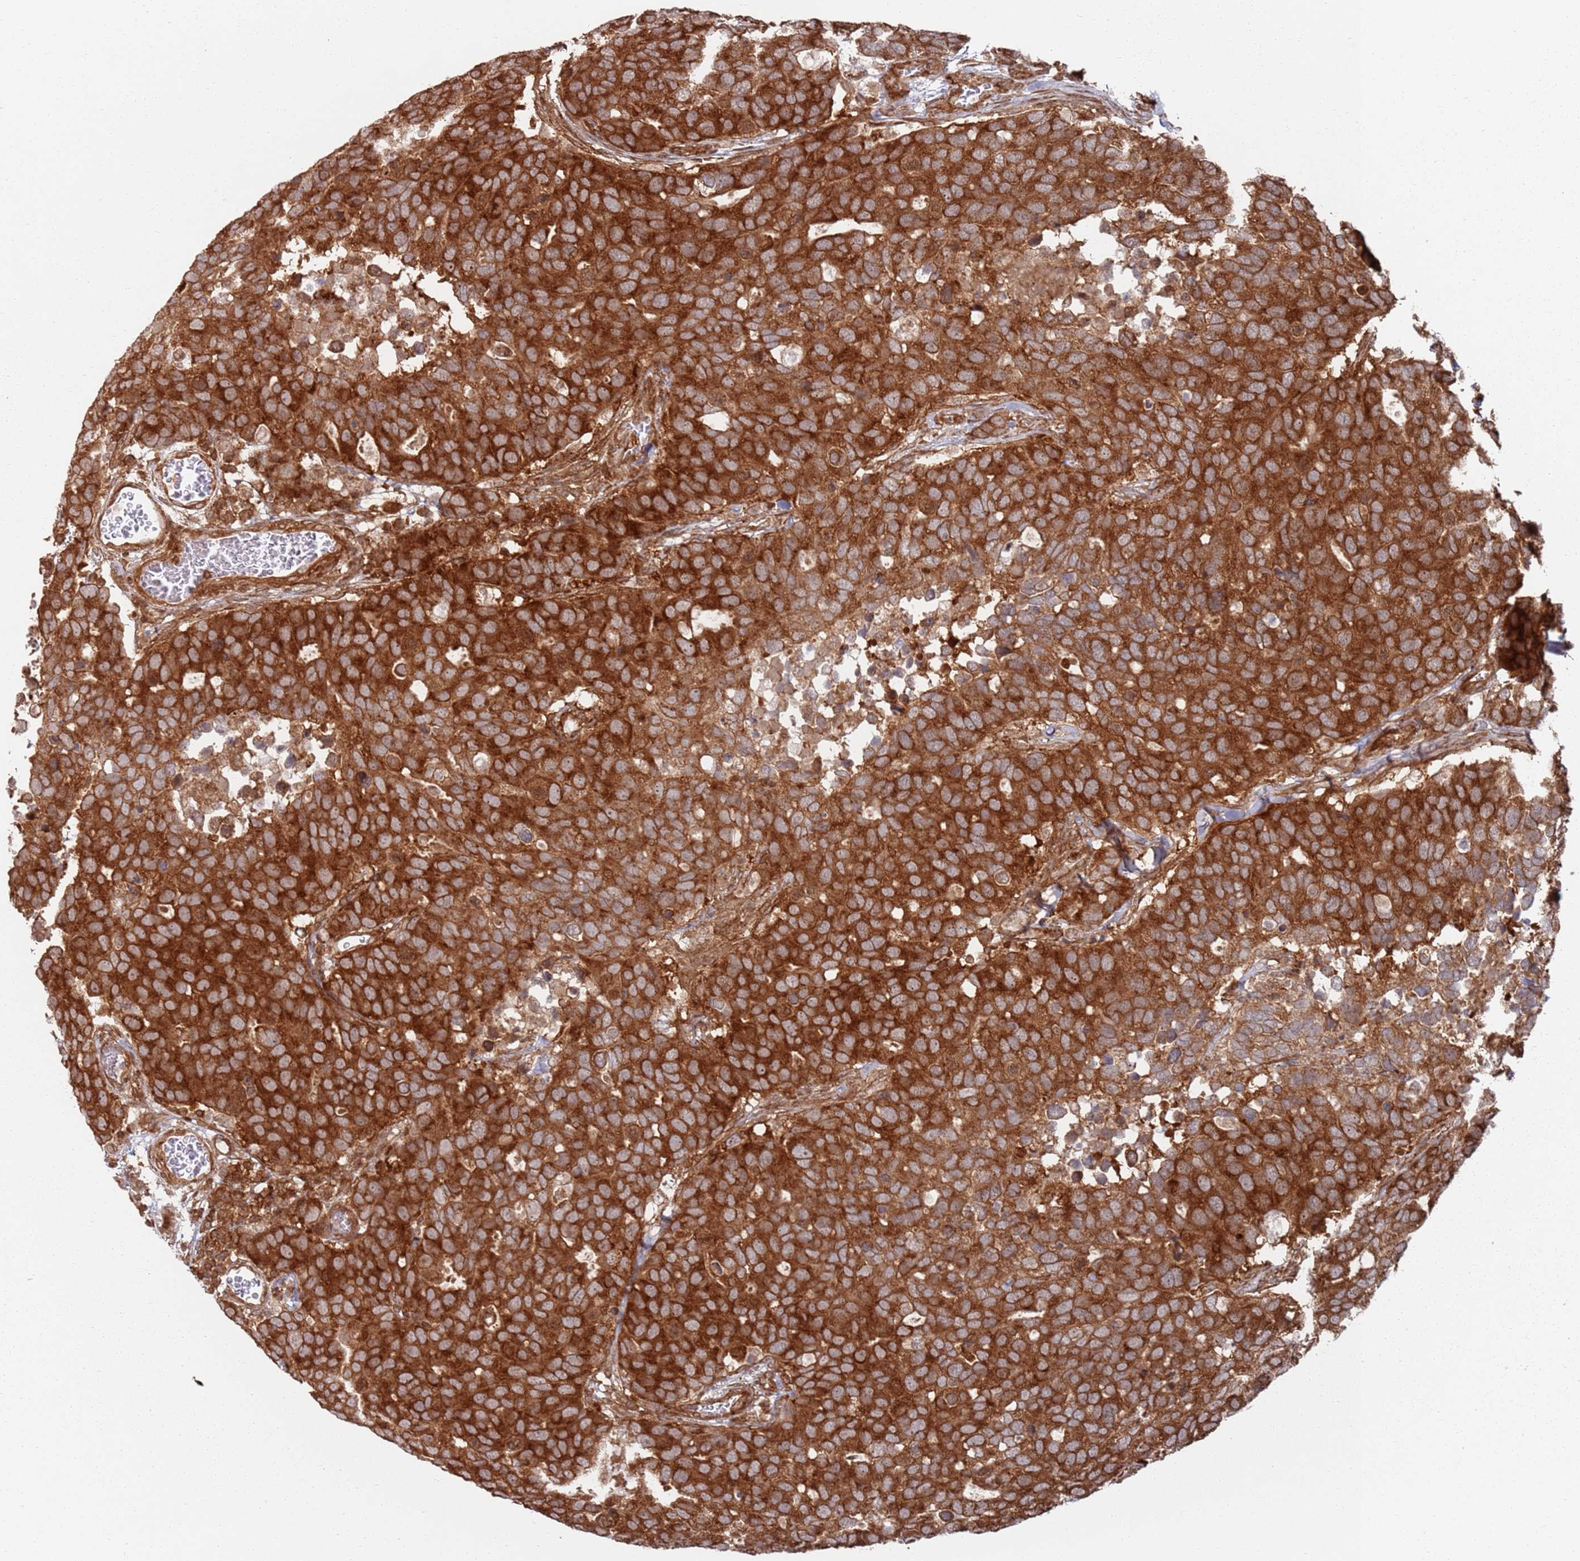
{"staining": {"intensity": "strong", "quantity": ">75%", "location": "cytoplasmic/membranous"}, "tissue": "breast cancer", "cell_type": "Tumor cells", "image_type": "cancer", "snomed": [{"axis": "morphology", "description": "Duct carcinoma"}, {"axis": "topography", "description": "Breast"}], "caption": "Protein analysis of breast infiltrating ductal carcinoma tissue shows strong cytoplasmic/membranous positivity in about >75% of tumor cells.", "gene": "PIH1D1", "patient": {"sex": "female", "age": 83}}